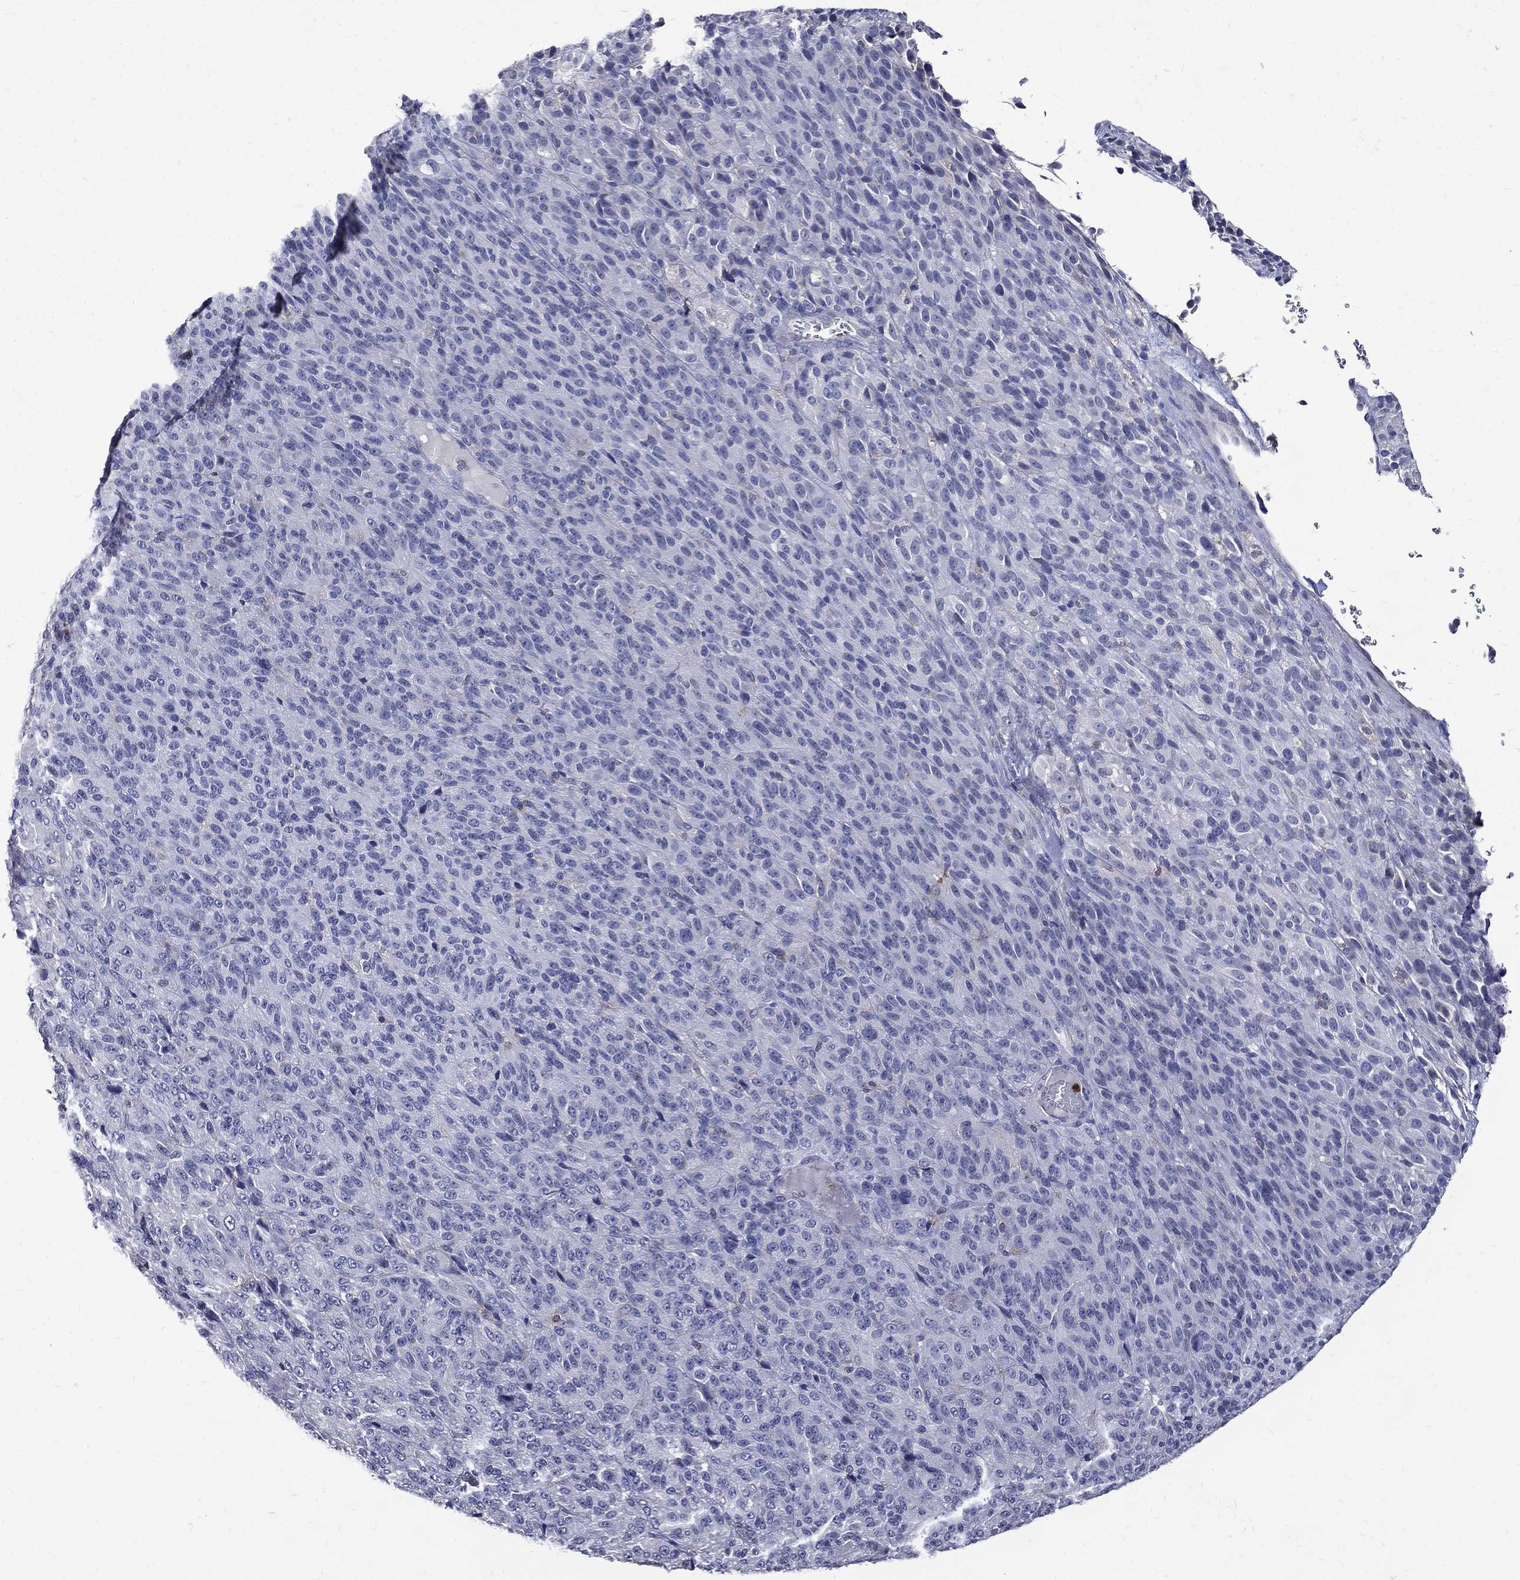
{"staining": {"intensity": "negative", "quantity": "none", "location": "none"}, "tissue": "melanoma", "cell_type": "Tumor cells", "image_type": "cancer", "snomed": [{"axis": "morphology", "description": "Malignant melanoma, Metastatic site"}, {"axis": "topography", "description": "Brain"}], "caption": "Histopathology image shows no protein expression in tumor cells of melanoma tissue. Nuclei are stained in blue.", "gene": "GPR171", "patient": {"sex": "female", "age": 56}}